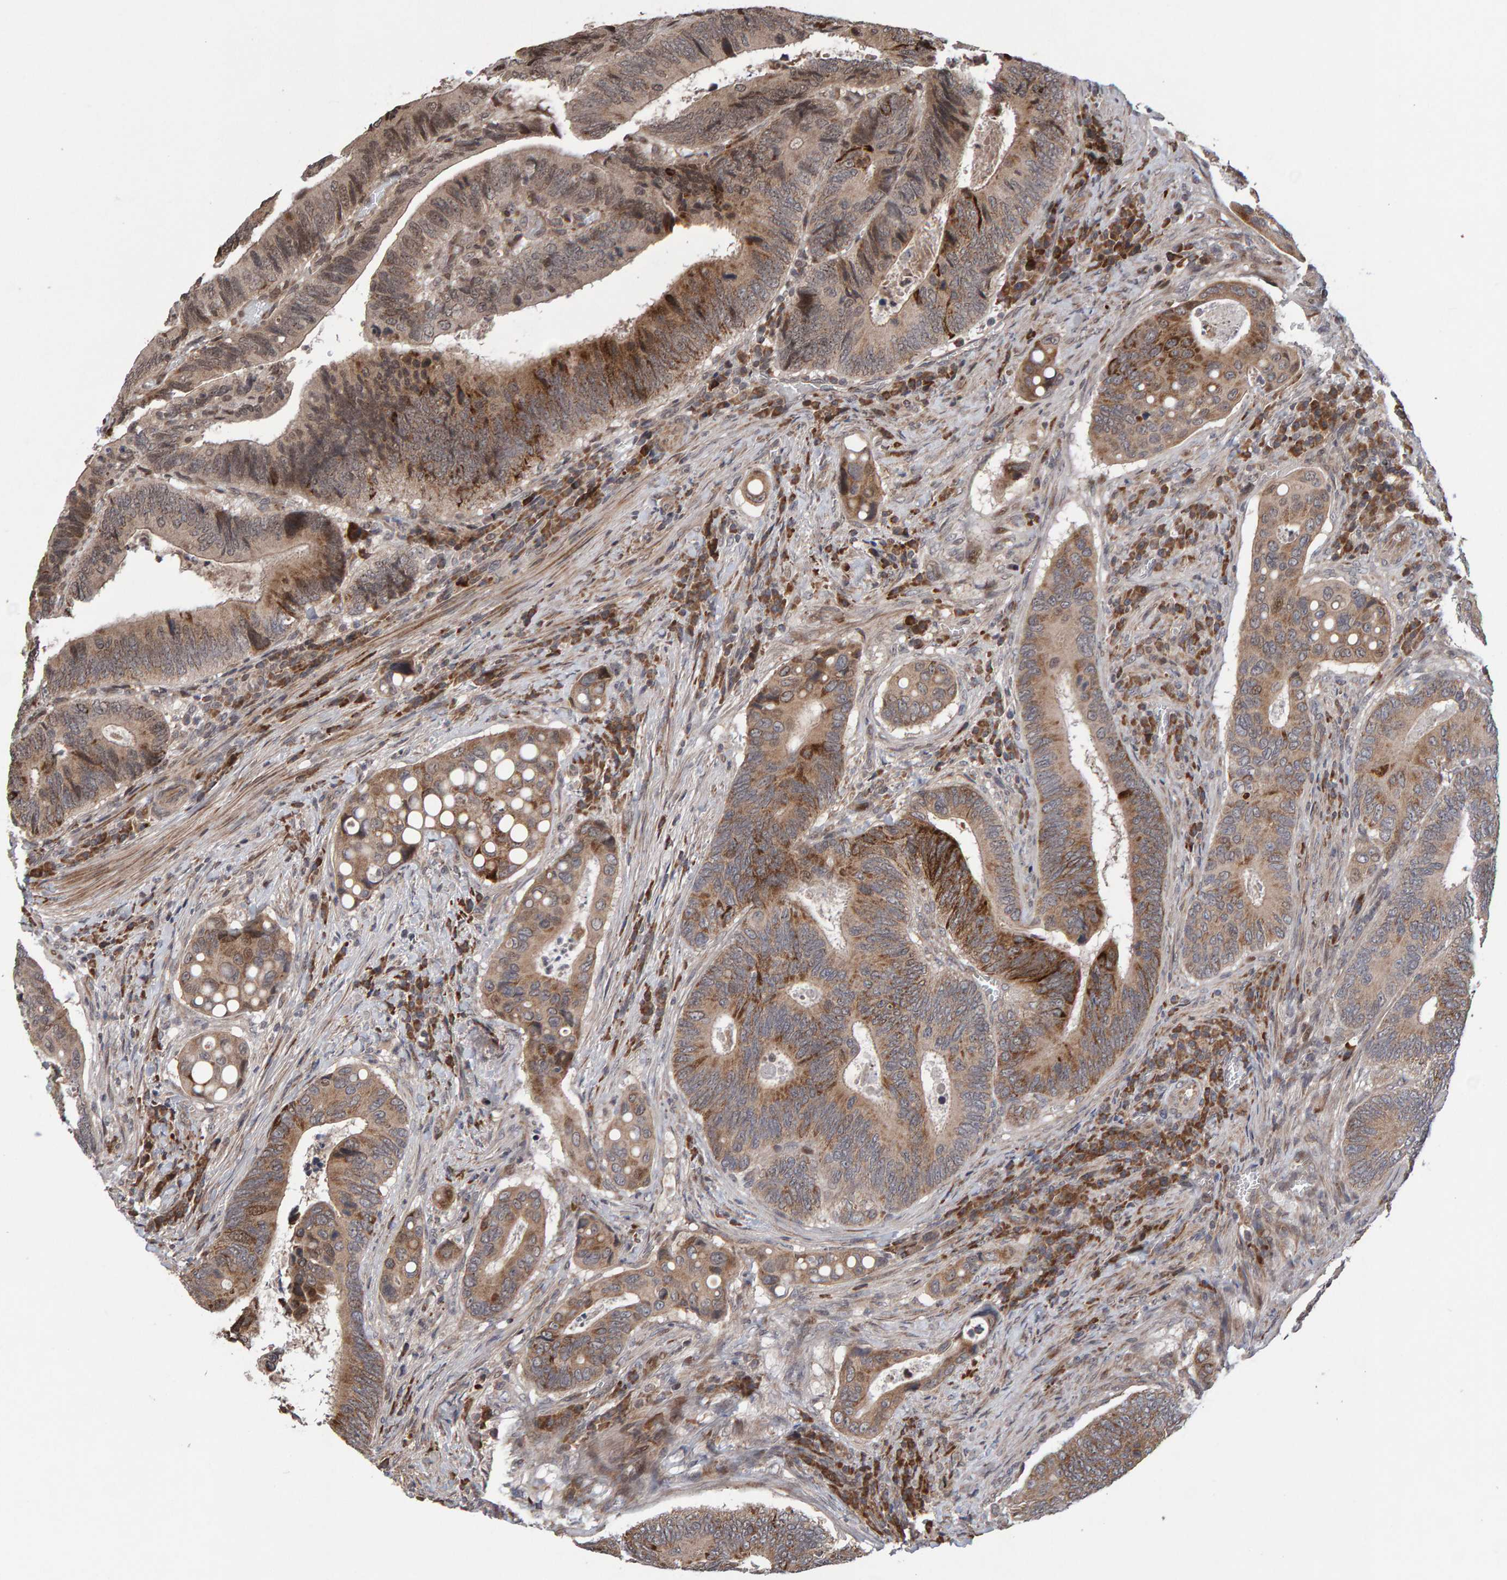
{"staining": {"intensity": "moderate", "quantity": ">75%", "location": "cytoplasmic/membranous"}, "tissue": "colorectal cancer", "cell_type": "Tumor cells", "image_type": "cancer", "snomed": [{"axis": "morphology", "description": "Inflammation, NOS"}, {"axis": "morphology", "description": "Adenocarcinoma, NOS"}, {"axis": "topography", "description": "Colon"}], "caption": "A brown stain labels moderate cytoplasmic/membranous expression of a protein in human colorectal adenocarcinoma tumor cells. (Brightfield microscopy of DAB IHC at high magnification).", "gene": "PECR", "patient": {"sex": "male", "age": 72}}